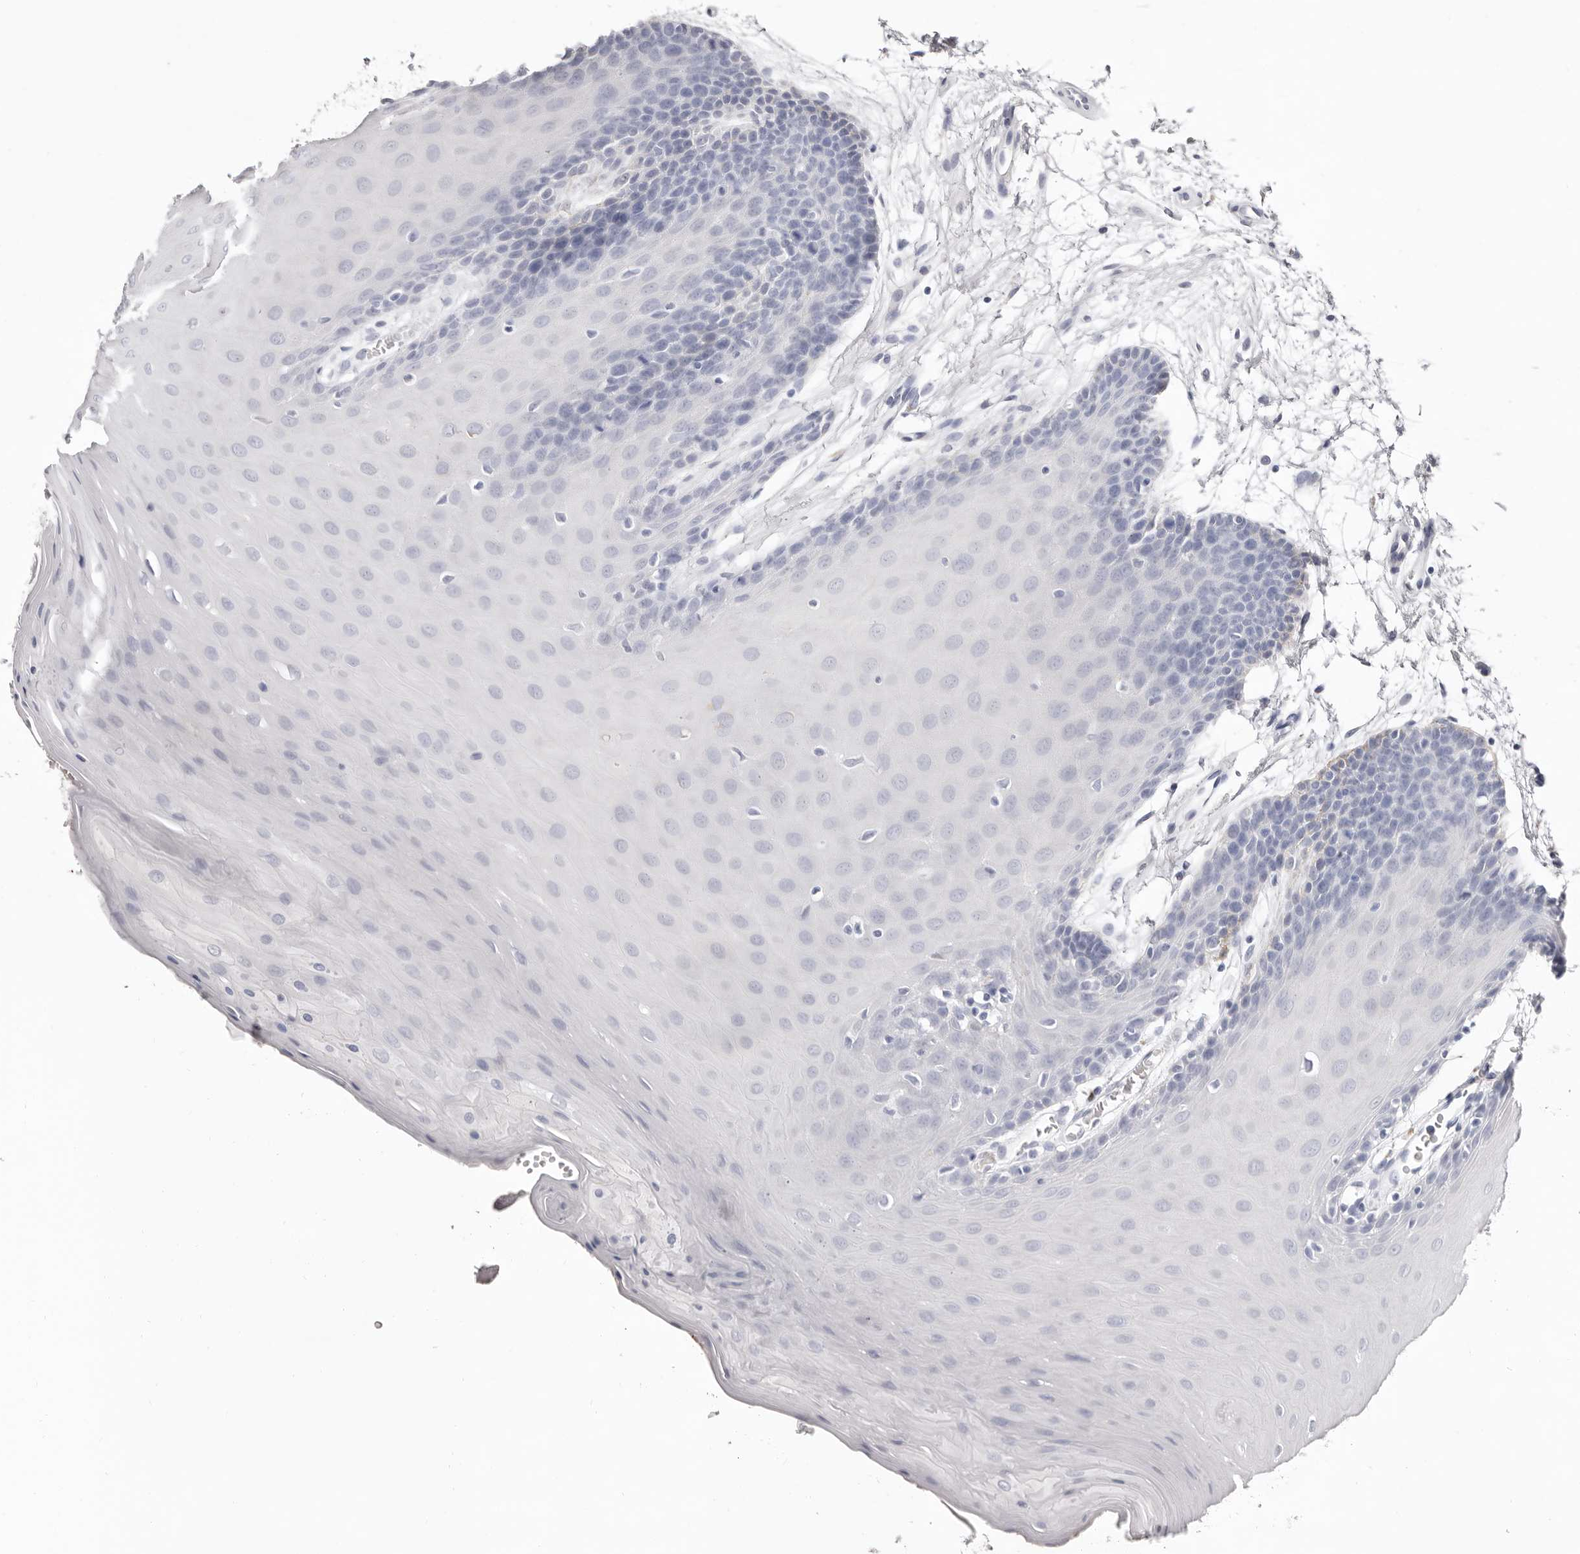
{"staining": {"intensity": "negative", "quantity": "none", "location": "none"}, "tissue": "oral mucosa", "cell_type": "Squamous epithelial cells", "image_type": "normal", "snomed": [{"axis": "morphology", "description": "Normal tissue, NOS"}, {"axis": "morphology", "description": "Squamous cell carcinoma, NOS"}, {"axis": "topography", "description": "Skeletal muscle"}, {"axis": "topography", "description": "Oral tissue"}, {"axis": "topography", "description": "Salivary gland"}, {"axis": "topography", "description": "Head-Neck"}], "caption": "IHC image of unremarkable oral mucosa: oral mucosa stained with DAB shows no significant protein expression in squamous epithelial cells. (Brightfield microscopy of DAB IHC at high magnification).", "gene": "LPO", "patient": {"sex": "male", "age": 54}}